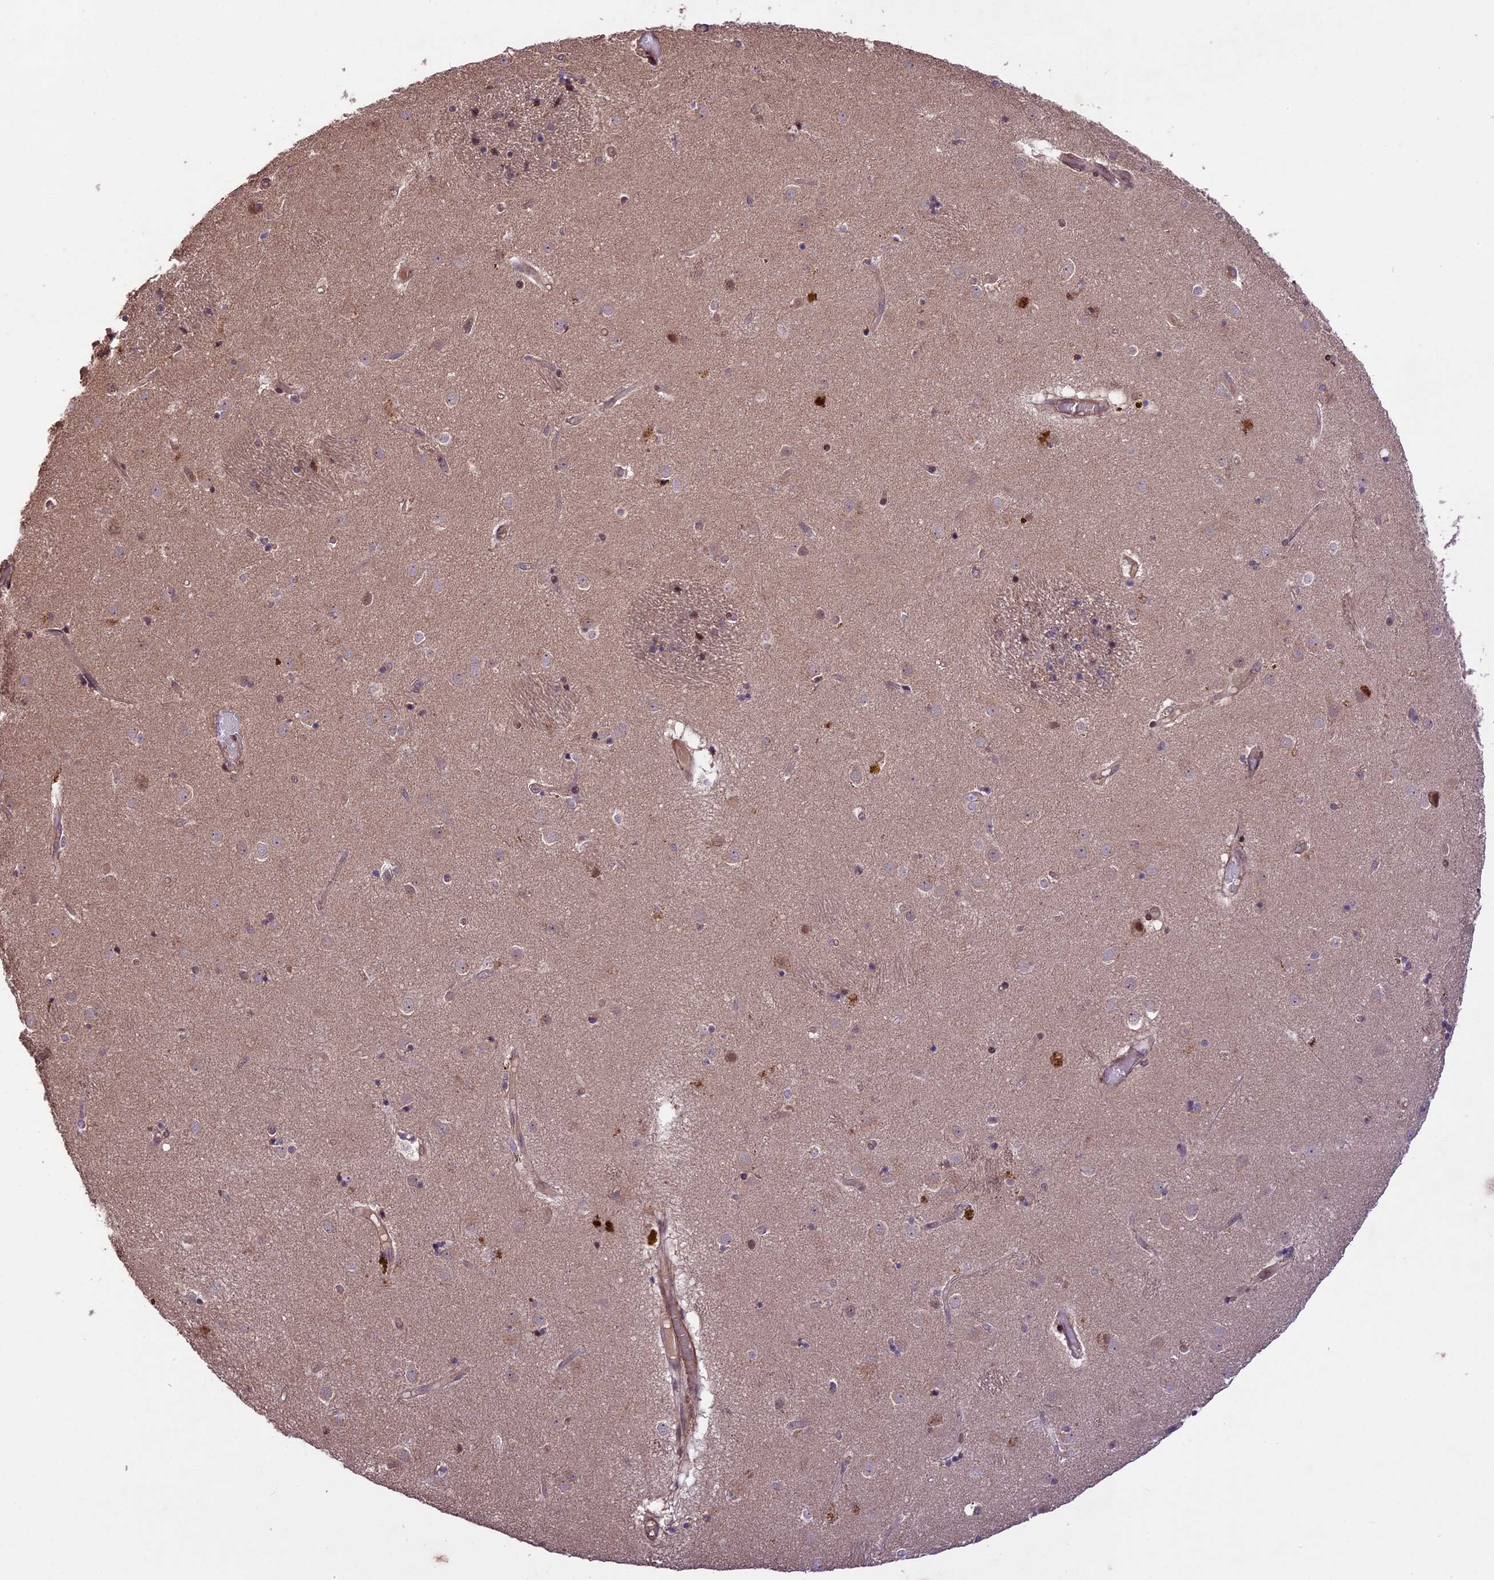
{"staining": {"intensity": "moderate", "quantity": "<25%", "location": "nuclear"}, "tissue": "caudate", "cell_type": "Glial cells", "image_type": "normal", "snomed": [{"axis": "morphology", "description": "Normal tissue, NOS"}, {"axis": "topography", "description": "Lateral ventricle wall"}], "caption": "Approximately <25% of glial cells in benign caudate demonstrate moderate nuclear protein positivity as visualized by brown immunohistochemical staining.", "gene": "HDAC5", "patient": {"sex": "male", "age": 70}}